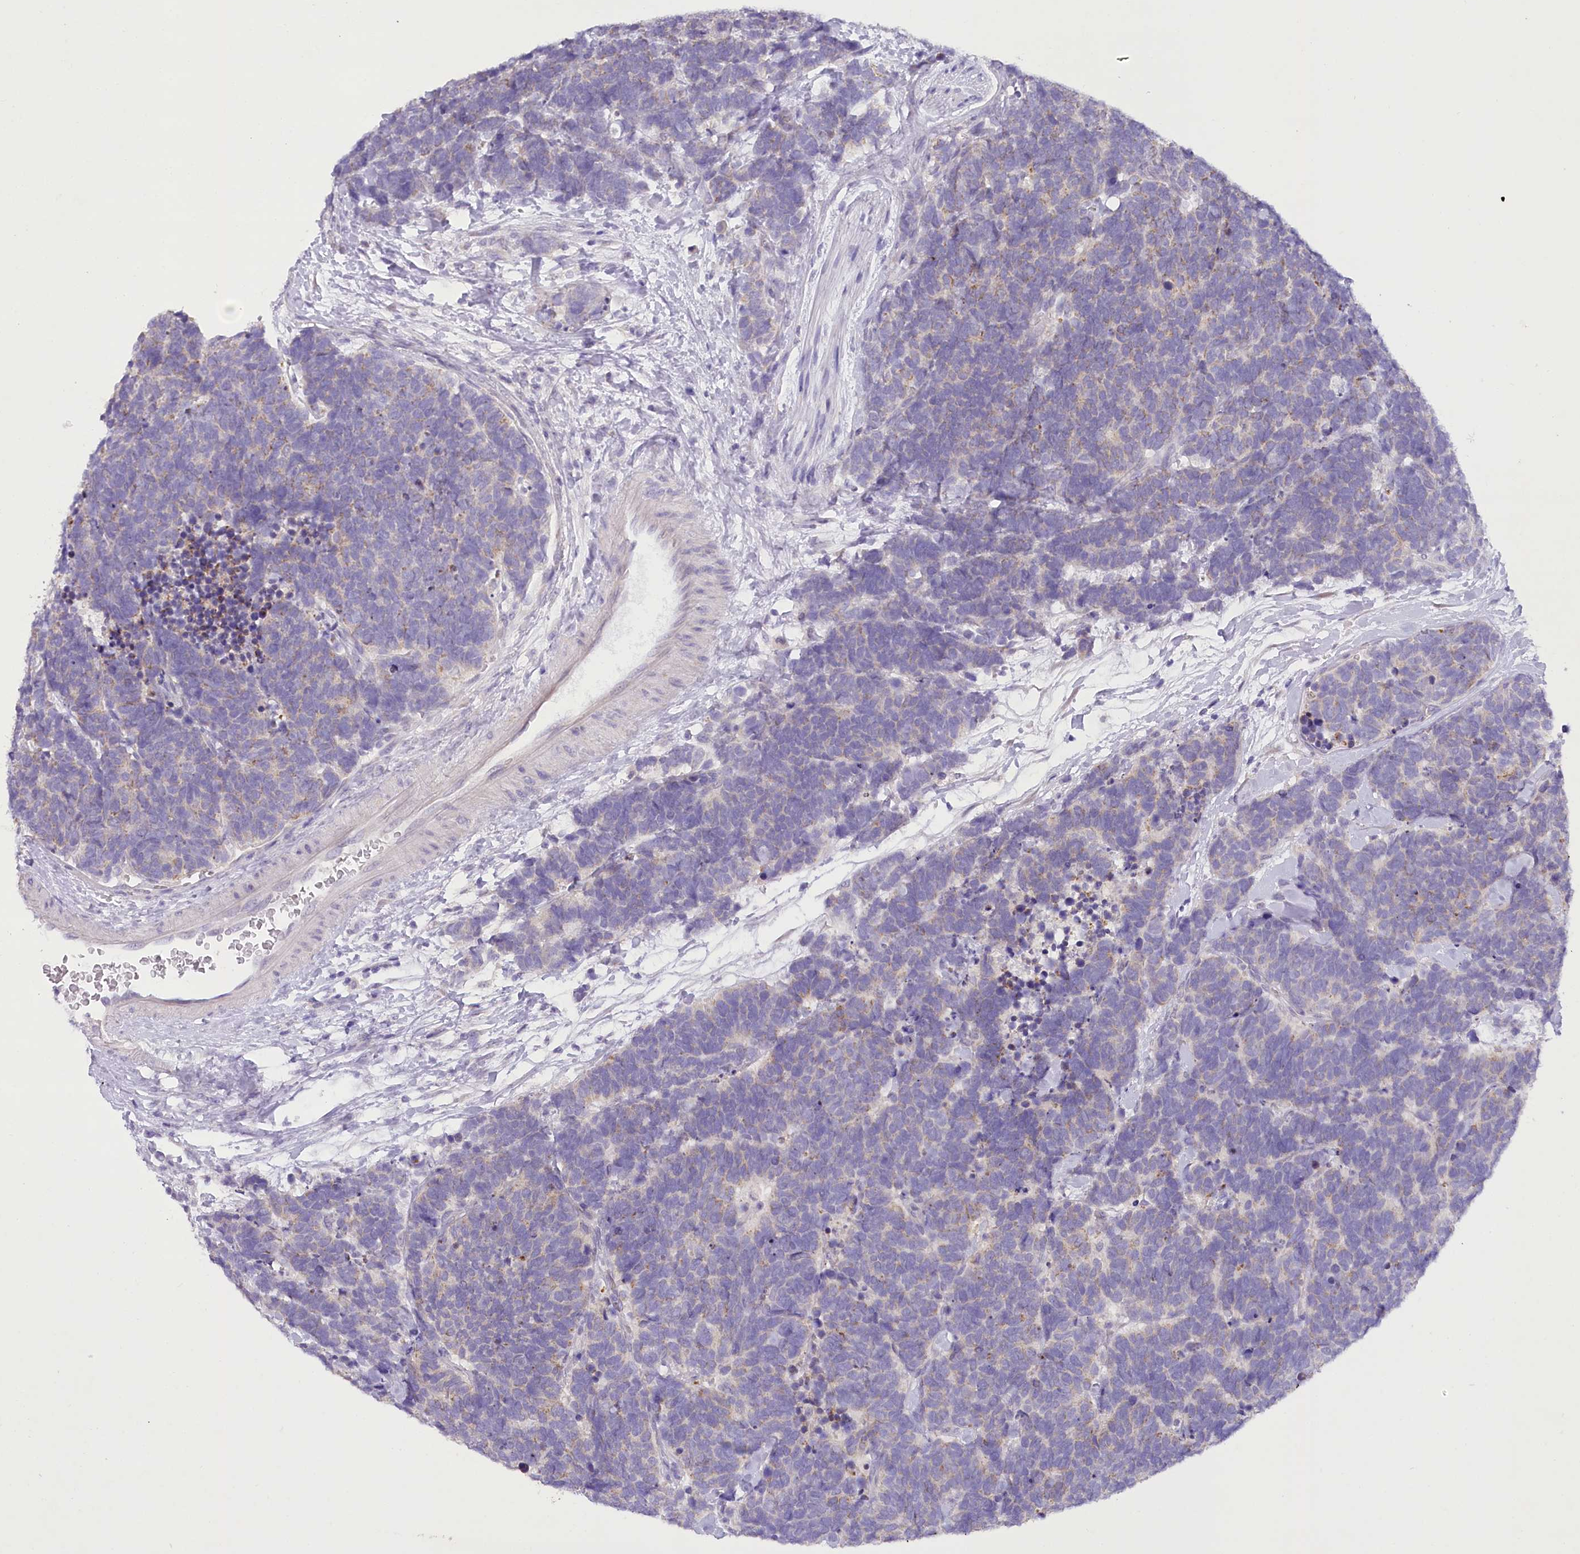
{"staining": {"intensity": "moderate", "quantity": "<25%", "location": "cytoplasmic/membranous"}, "tissue": "carcinoid", "cell_type": "Tumor cells", "image_type": "cancer", "snomed": [{"axis": "morphology", "description": "Carcinoma, NOS"}, {"axis": "morphology", "description": "Carcinoid, malignant, NOS"}, {"axis": "topography", "description": "Urinary bladder"}], "caption": "DAB (3,3'-diaminobenzidine) immunohistochemical staining of carcinoma exhibits moderate cytoplasmic/membranous protein expression in about <25% of tumor cells. (DAB = brown stain, brightfield microscopy at high magnification).", "gene": "DCUN1D1", "patient": {"sex": "male", "age": 57}}